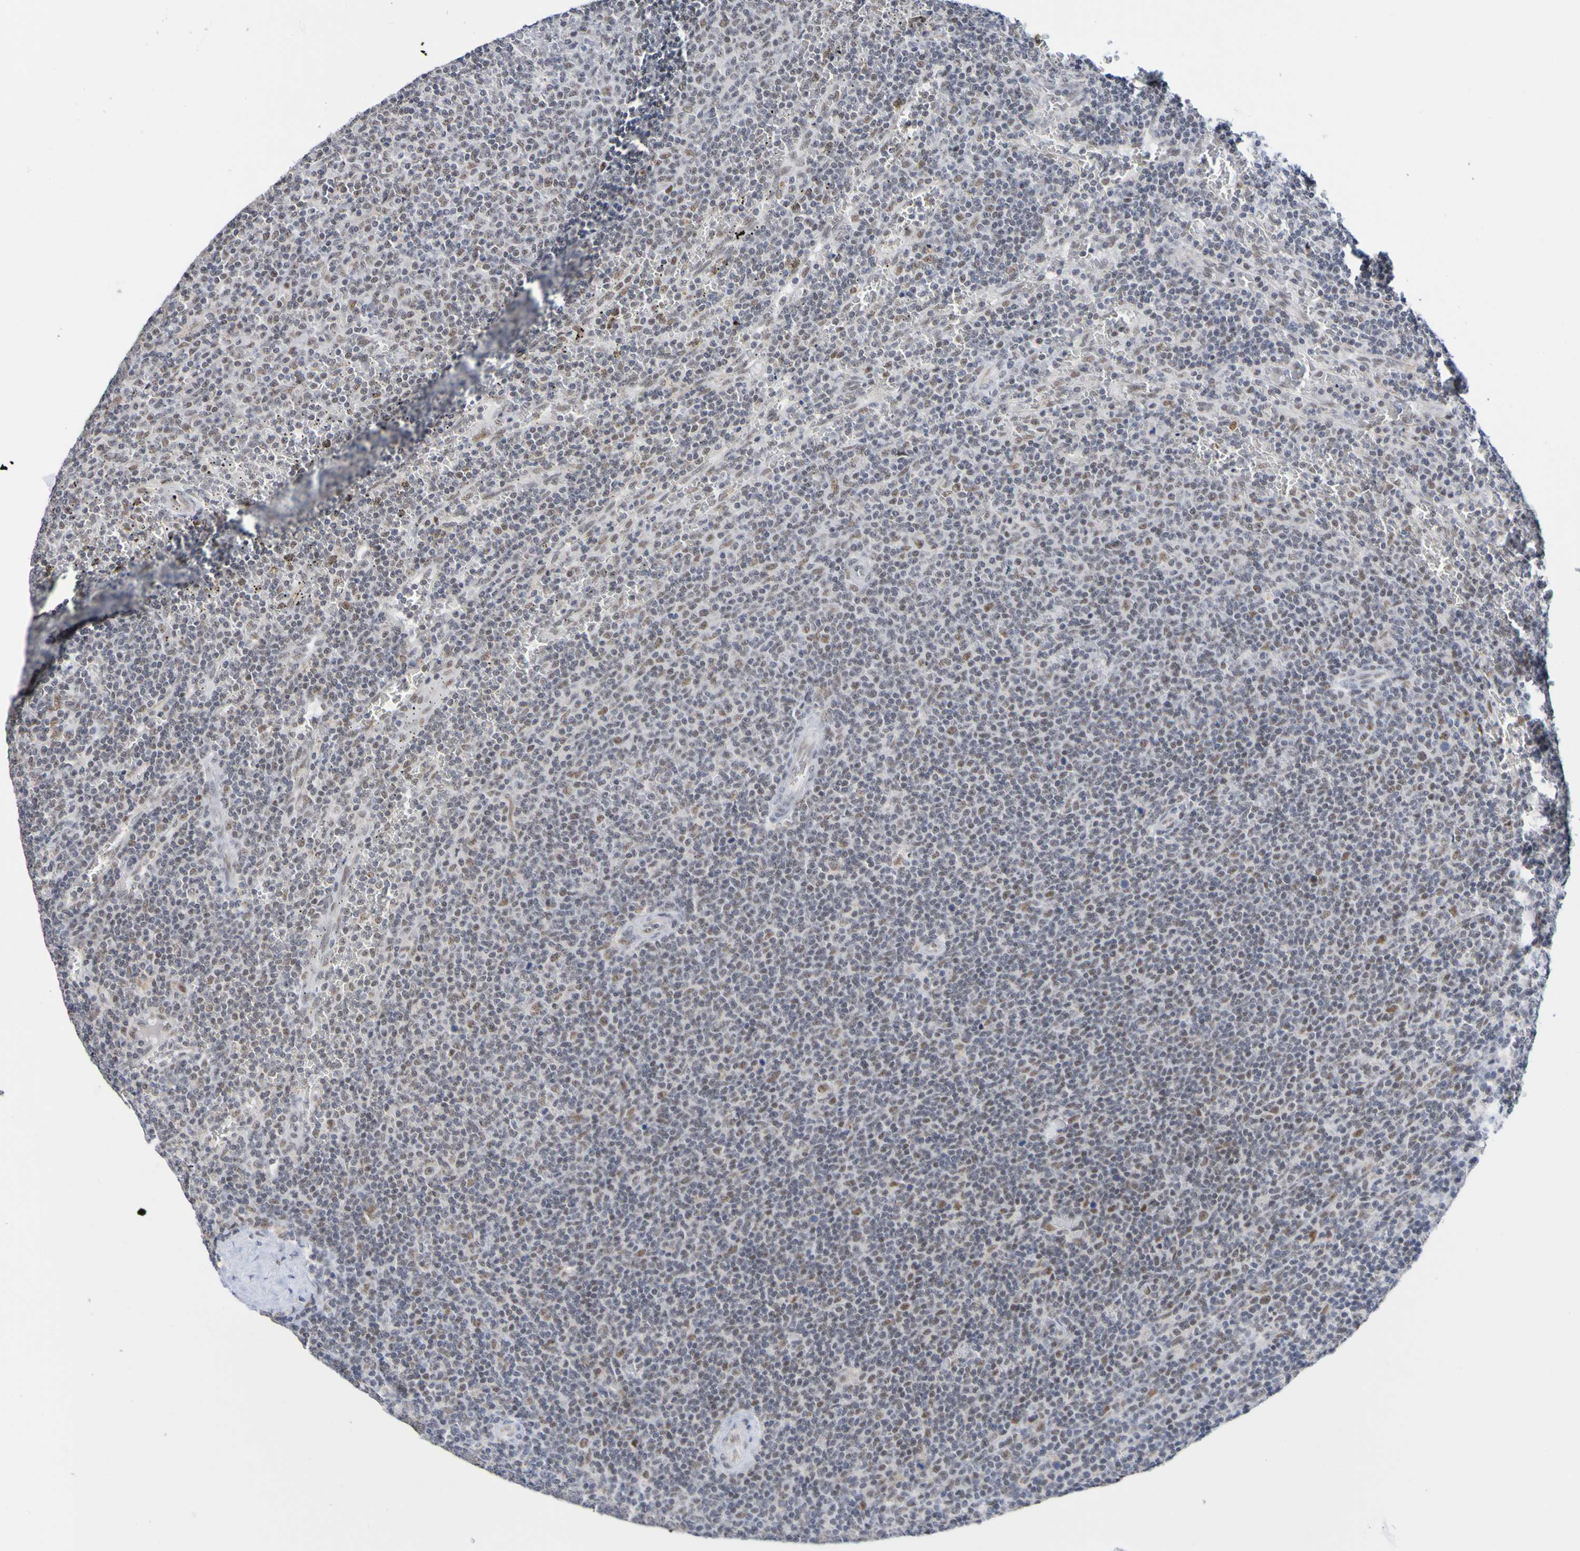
{"staining": {"intensity": "moderate", "quantity": "<25%", "location": "nuclear"}, "tissue": "lymphoma", "cell_type": "Tumor cells", "image_type": "cancer", "snomed": [{"axis": "morphology", "description": "Malignant lymphoma, non-Hodgkin's type, Low grade"}, {"axis": "topography", "description": "Spleen"}], "caption": "A brown stain highlights moderate nuclear positivity of a protein in human malignant lymphoma, non-Hodgkin's type (low-grade) tumor cells.", "gene": "CDC5L", "patient": {"sex": "female", "age": 50}}